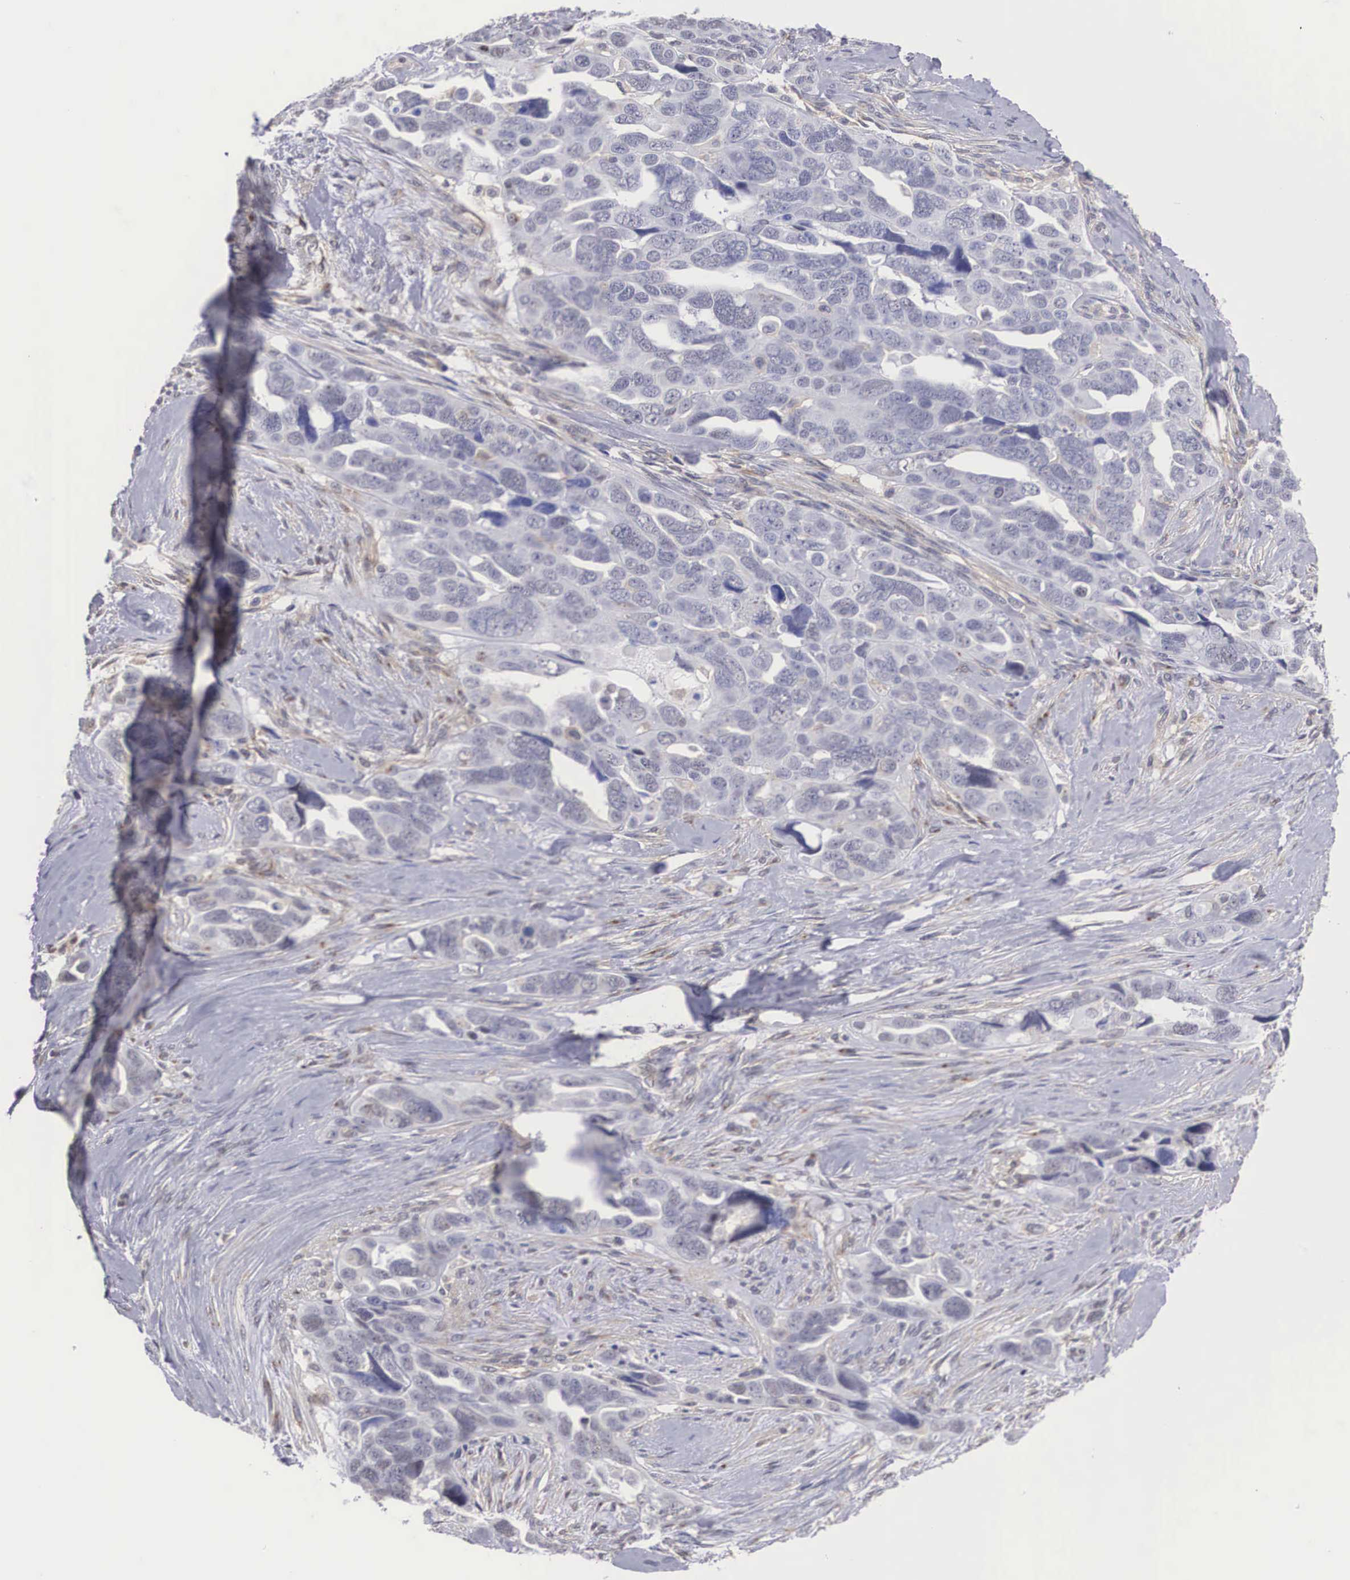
{"staining": {"intensity": "negative", "quantity": "none", "location": "none"}, "tissue": "ovarian cancer", "cell_type": "Tumor cells", "image_type": "cancer", "snomed": [{"axis": "morphology", "description": "Cystadenocarcinoma, serous, NOS"}, {"axis": "topography", "description": "Ovary"}], "caption": "This image is of ovarian serous cystadenocarcinoma stained with IHC to label a protein in brown with the nuclei are counter-stained blue. There is no positivity in tumor cells.", "gene": "NR4A2", "patient": {"sex": "female", "age": 63}}